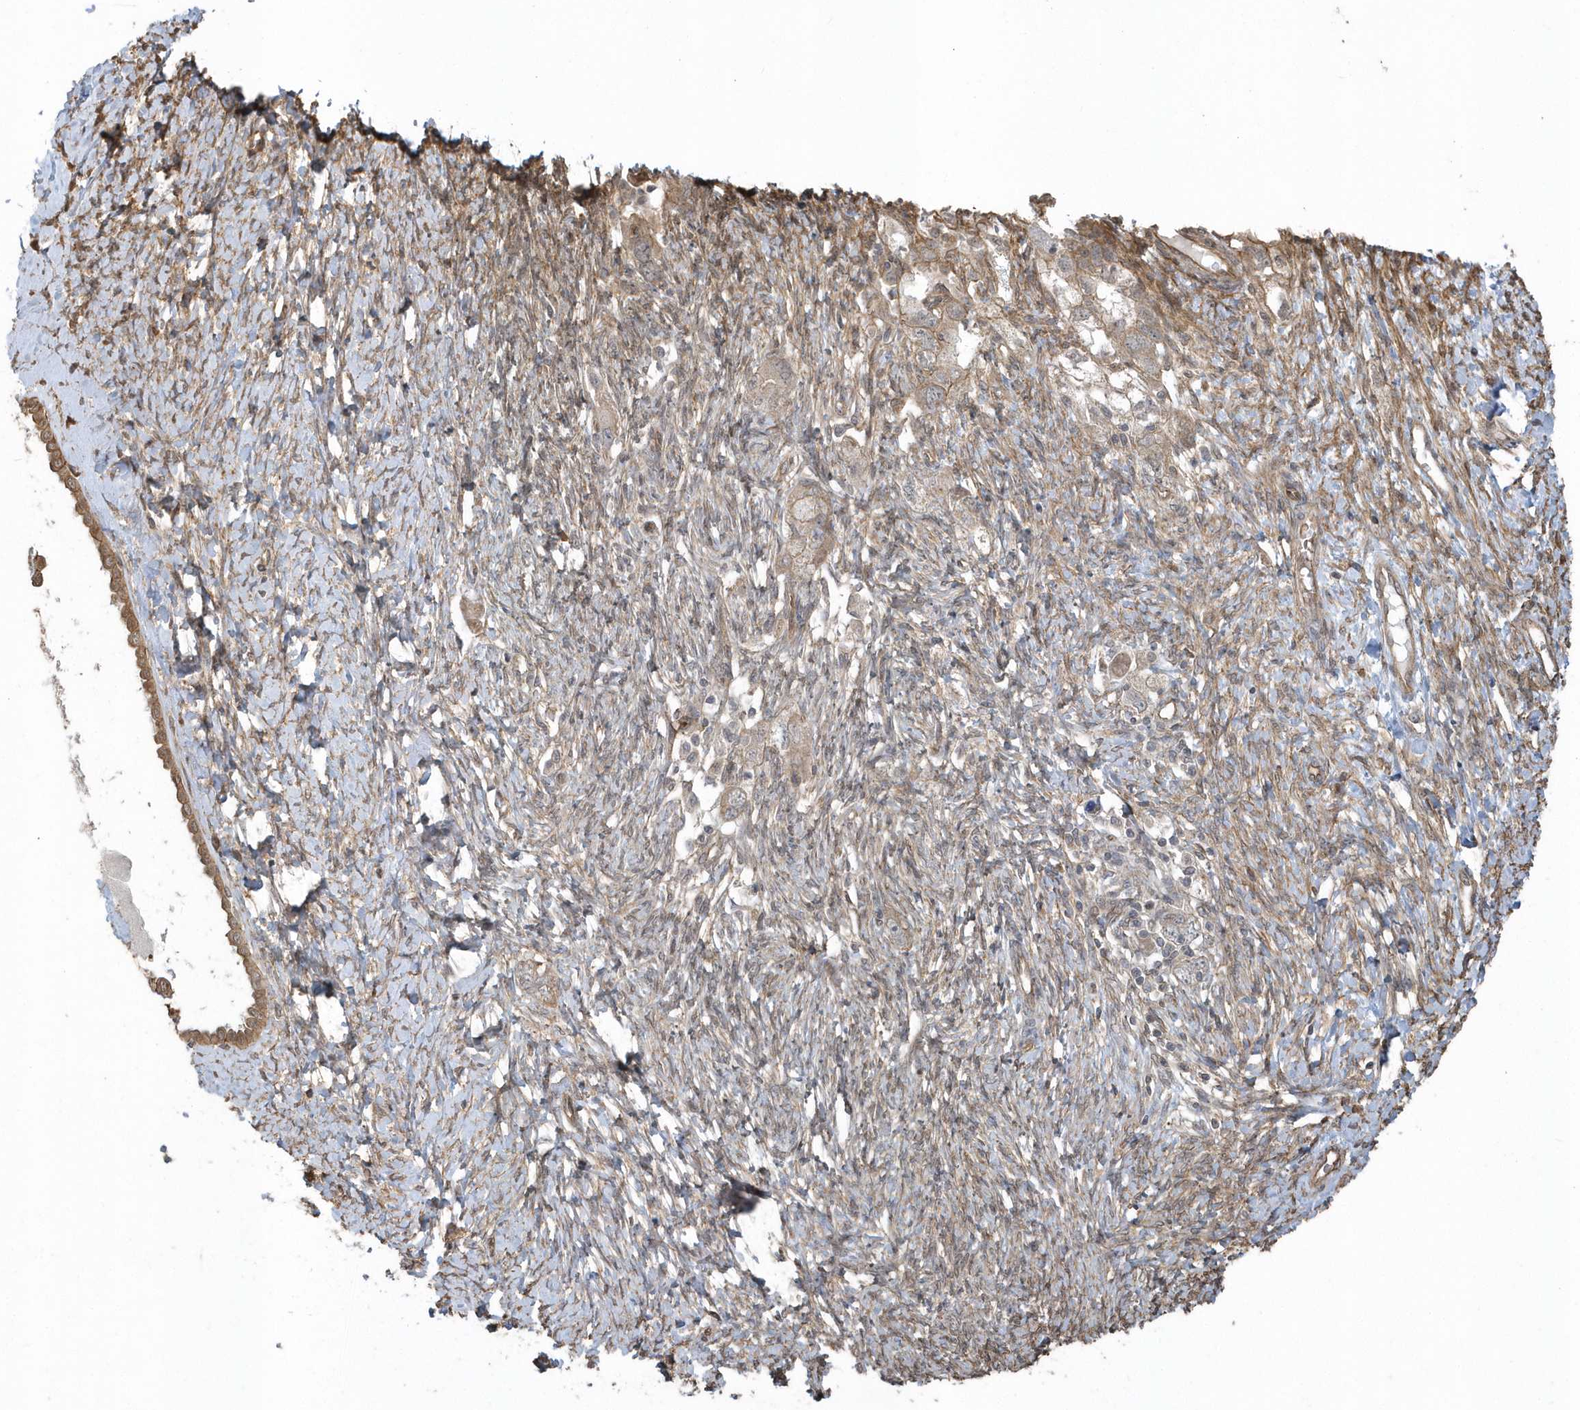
{"staining": {"intensity": "weak", "quantity": "25%-75%", "location": "cytoplasmic/membranous"}, "tissue": "ovarian cancer", "cell_type": "Tumor cells", "image_type": "cancer", "snomed": [{"axis": "morphology", "description": "Carcinoma, NOS"}, {"axis": "morphology", "description": "Cystadenocarcinoma, serous, NOS"}, {"axis": "topography", "description": "Ovary"}], "caption": "A high-resolution image shows immunohistochemistry (IHC) staining of ovarian cancer (serous cystadenocarcinoma), which displays weak cytoplasmic/membranous positivity in about 25%-75% of tumor cells. (DAB IHC, brown staining for protein, blue staining for nuclei).", "gene": "HERPUD1", "patient": {"sex": "female", "age": 69}}